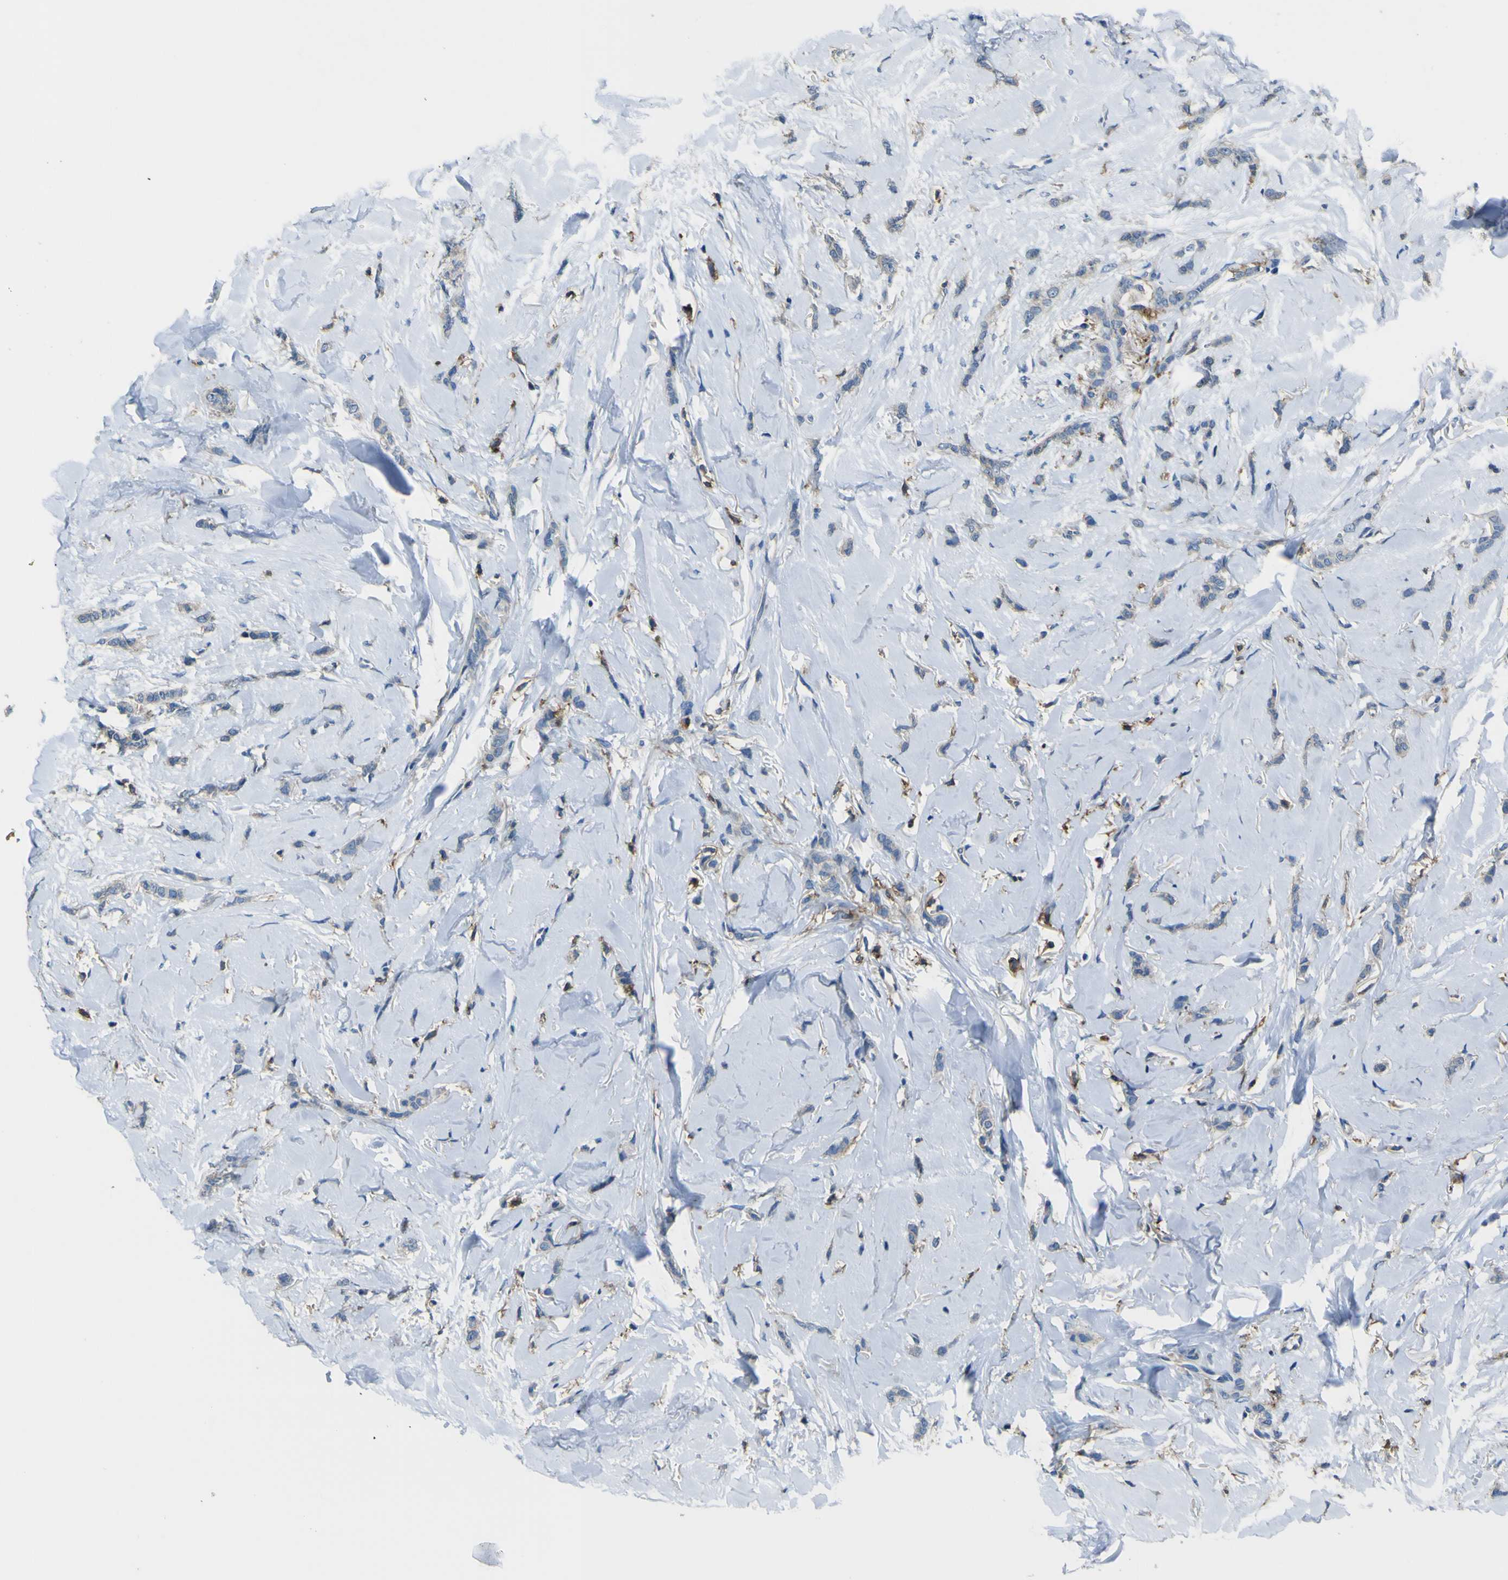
{"staining": {"intensity": "weak", "quantity": "<25%", "location": "cytoplasmic/membranous"}, "tissue": "breast cancer", "cell_type": "Tumor cells", "image_type": "cancer", "snomed": [{"axis": "morphology", "description": "Lobular carcinoma"}, {"axis": "topography", "description": "Skin"}, {"axis": "topography", "description": "Breast"}], "caption": "Immunohistochemical staining of human breast cancer (lobular carcinoma) exhibits no significant staining in tumor cells. (DAB immunohistochemistry (IHC) visualized using brightfield microscopy, high magnification).", "gene": "LAIR1", "patient": {"sex": "female", "age": 46}}